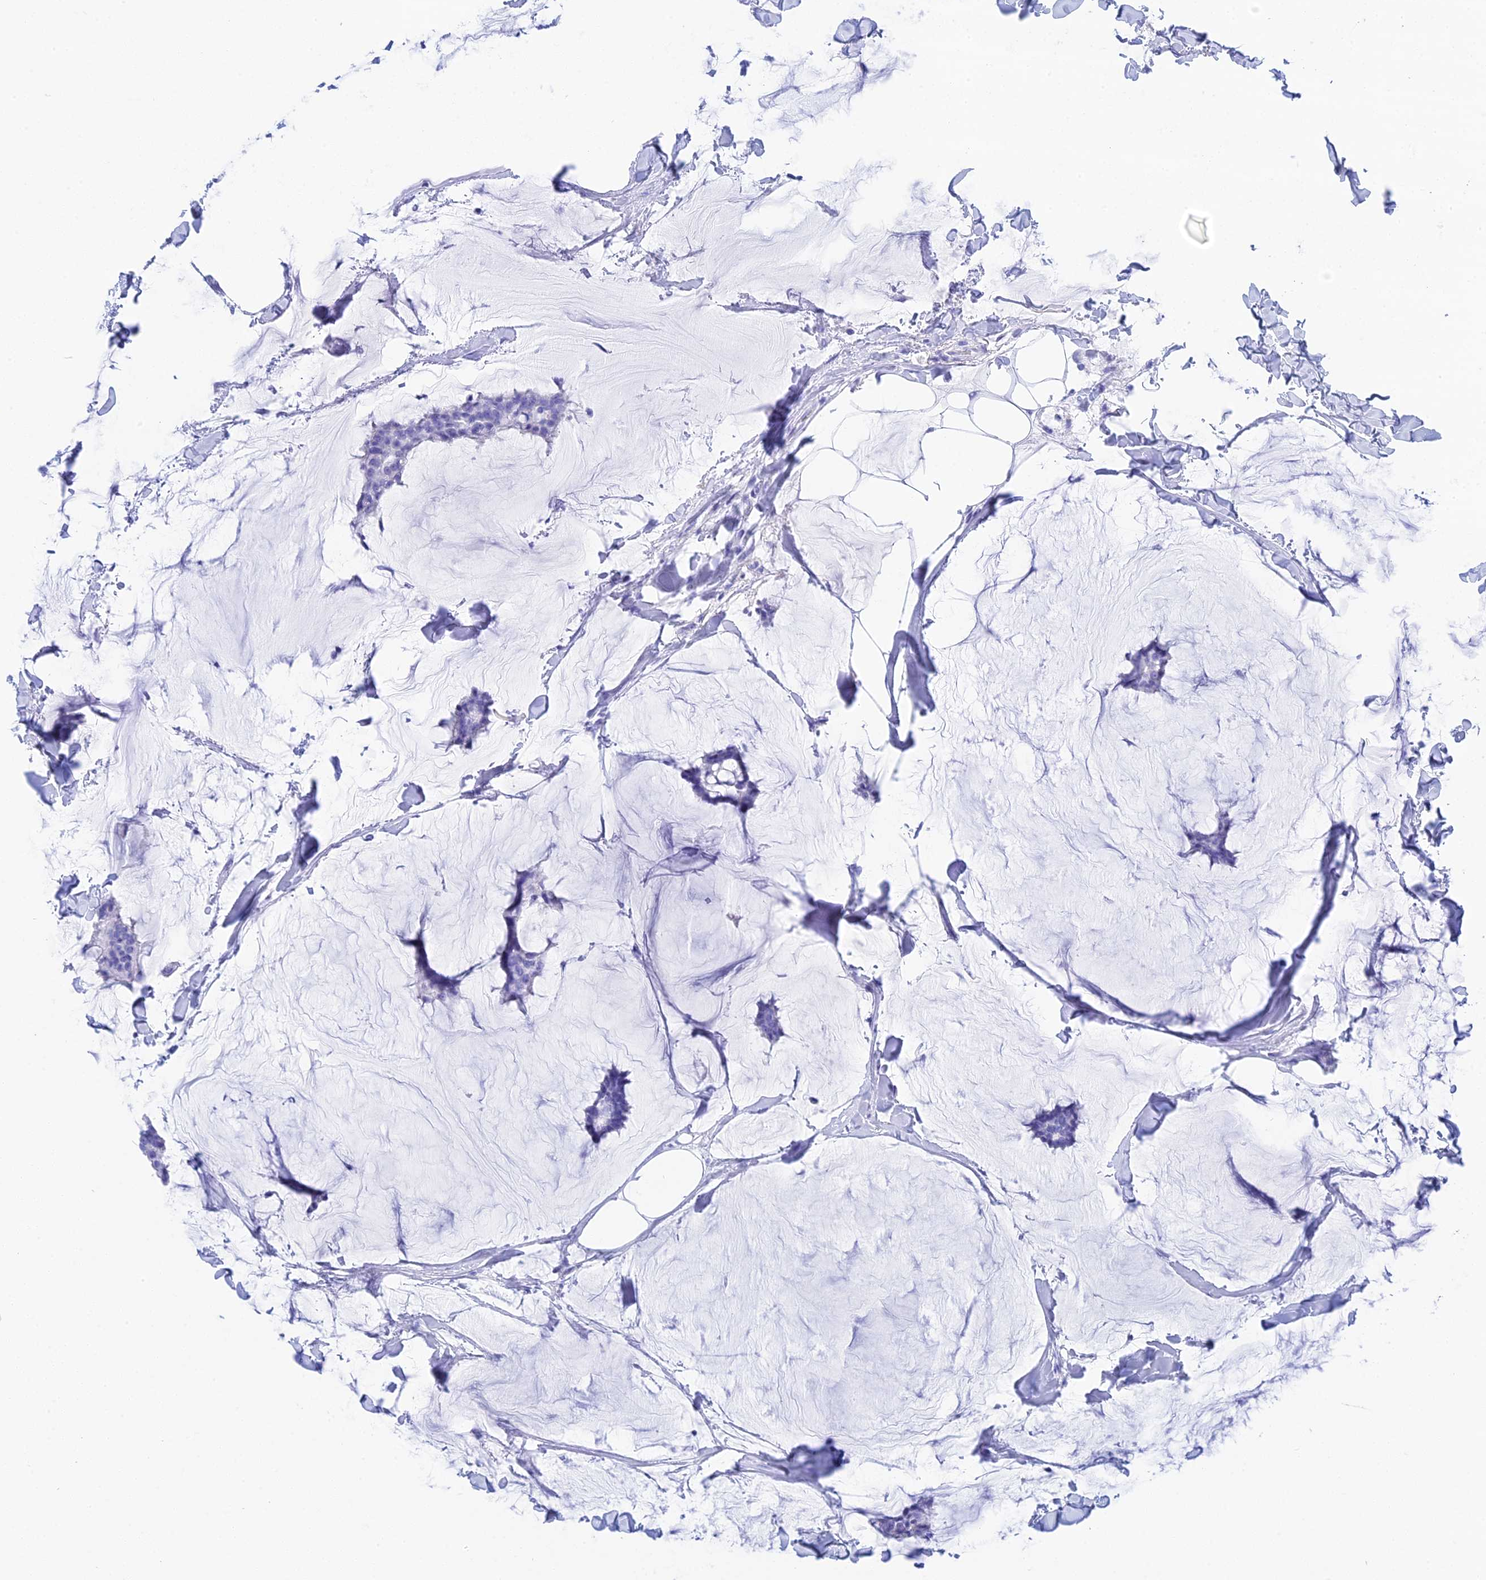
{"staining": {"intensity": "negative", "quantity": "none", "location": "none"}, "tissue": "breast cancer", "cell_type": "Tumor cells", "image_type": "cancer", "snomed": [{"axis": "morphology", "description": "Duct carcinoma"}, {"axis": "topography", "description": "Breast"}], "caption": "This histopathology image is of breast cancer stained with immunohistochemistry to label a protein in brown with the nuclei are counter-stained blue. There is no staining in tumor cells.", "gene": "TEX101", "patient": {"sex": "female", "age": 93}}